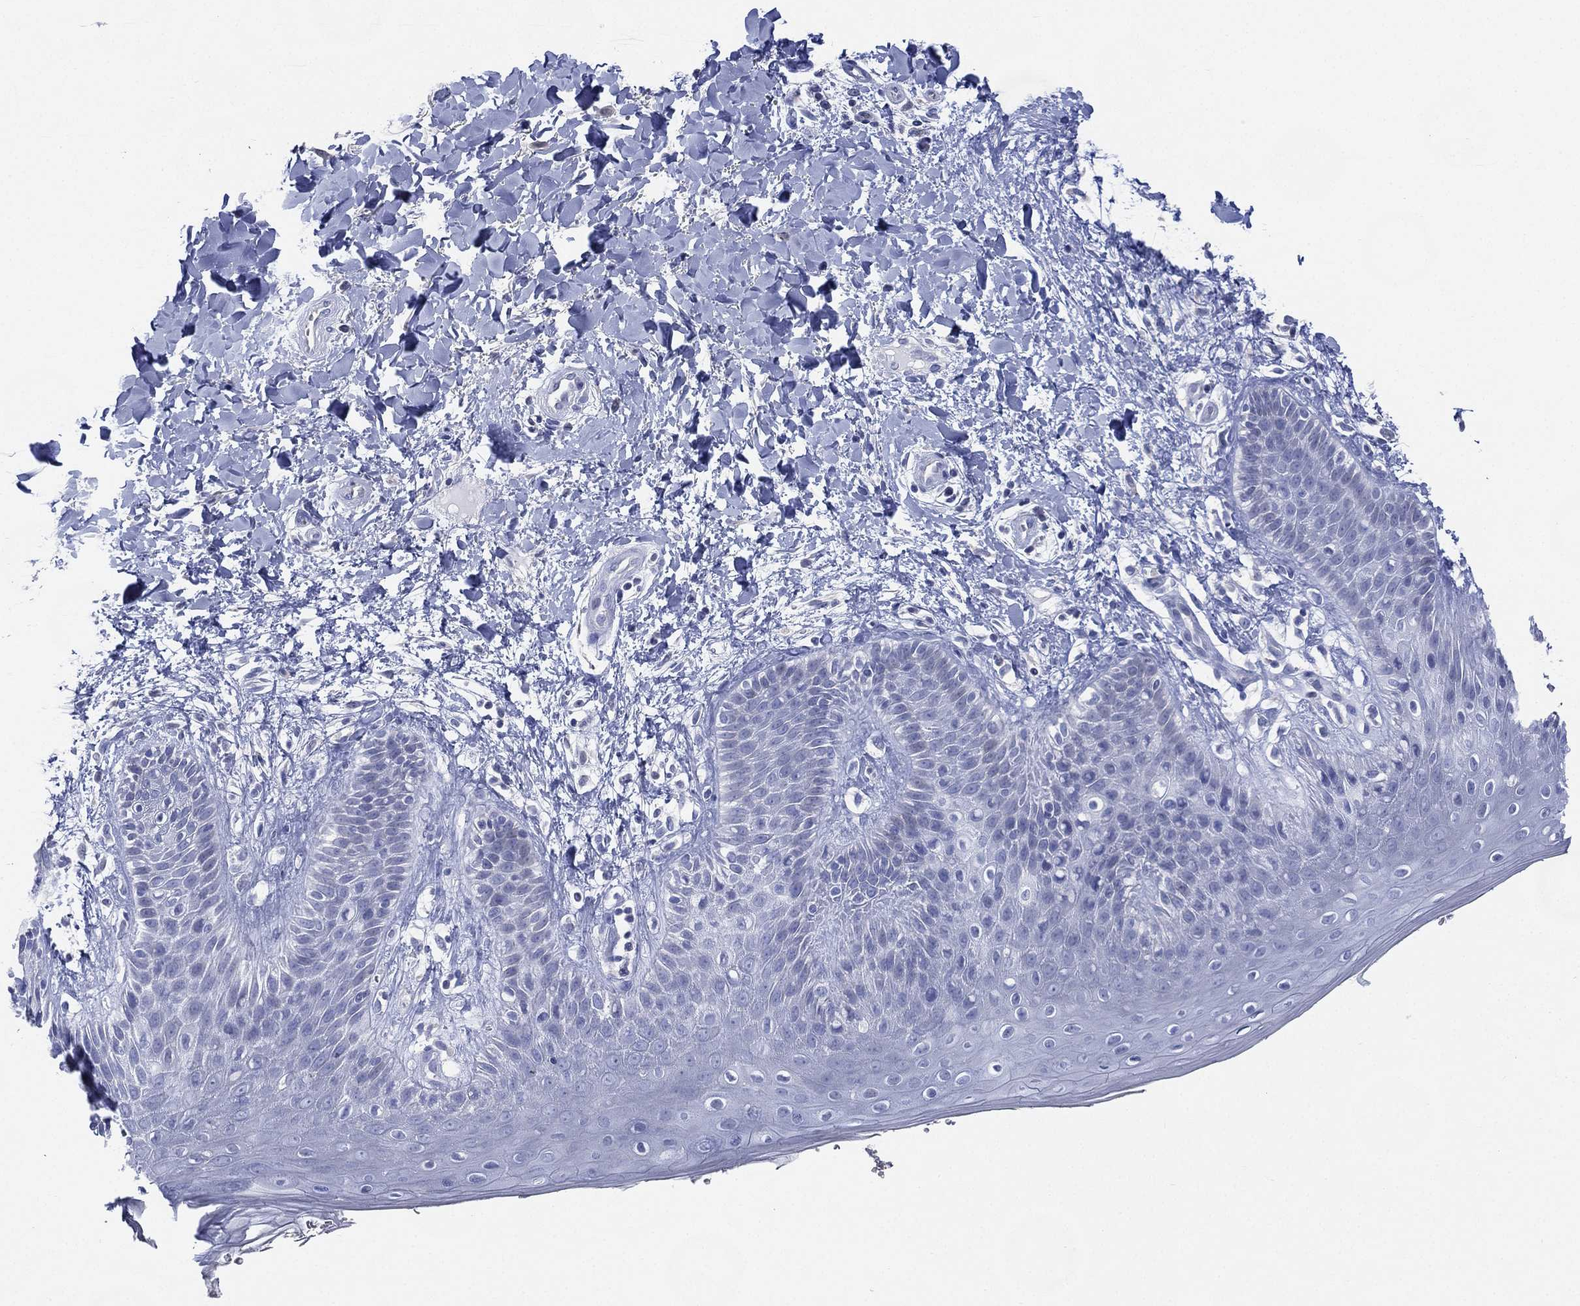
{"staining": {"intensity": "negative", "quantity": "none", "location": "none"}, "tissue": "skin", "cell_type": "Epidermal cells", "image_type": "normal", "snomed": [{"axis": "morphology", "description": "Normal tissue, NOS"}, {"axis": "topography", "description": "Anal"}], "caption": "The photomicrograph reveals no significant staining in epidermal cells of skin.", "gene": "TMEM247", "patient": {"sex": "male", "age": 36}}